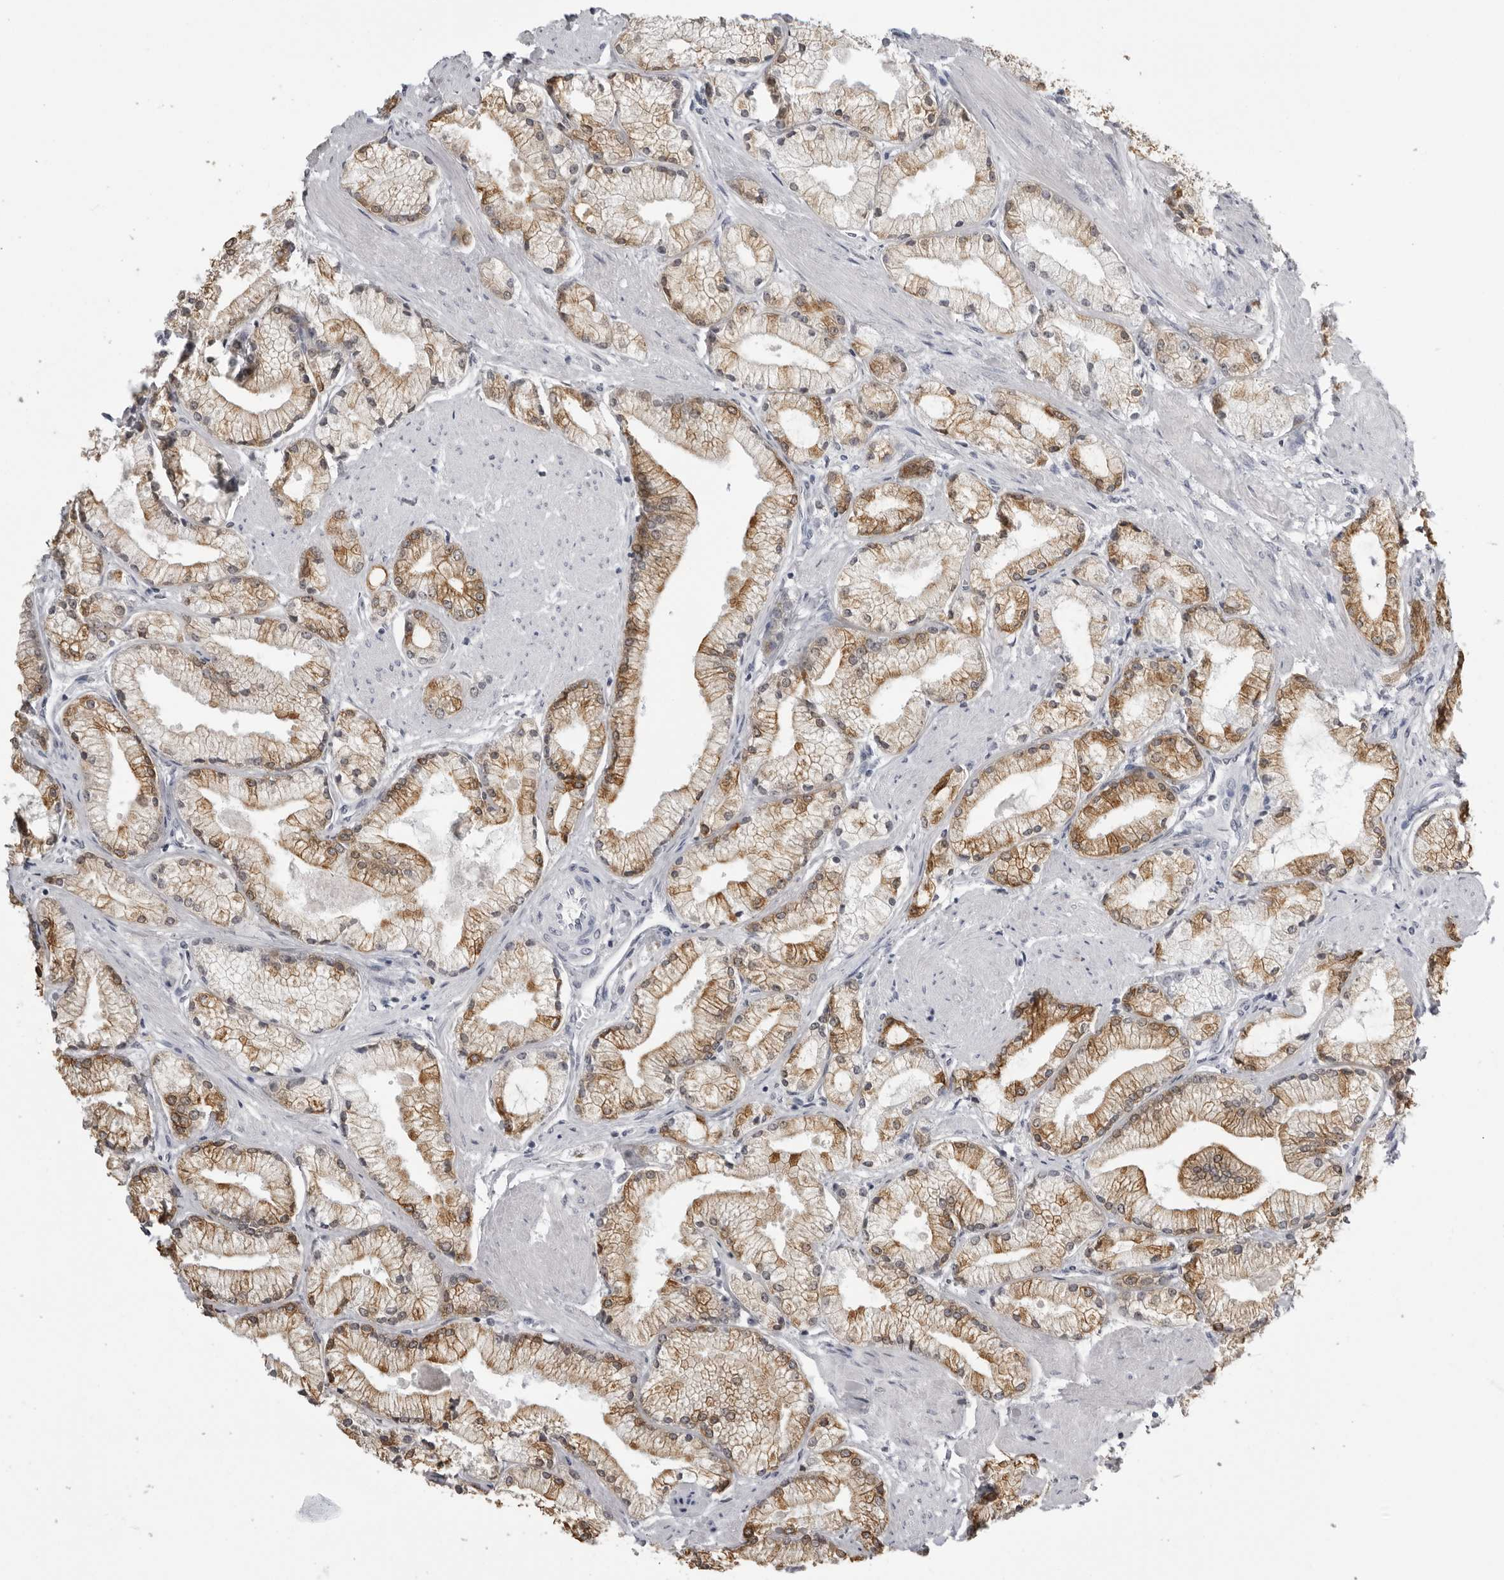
{"staining": {"intensity": "moderate", "quantity": ">75%", "location": "cytoplasmic/membranous"}, "tissue": "prostate cancer", "cell_type": "Tumor cells", "image_type": "cancer", "snomed": [{"axis": "morphology", "description": "Adenocarcinoma, High grade"}, {"axis": "topography", "description": "Prostate"}], "caption": "High-power microscopy captured an immunohistochemistry photomicrograph of adenocarcinoma (high-grade) (prostate), revealing moderate cytoplasmic/membranous staining in approximately >75% of tumor cells. The staining was performed using DAB to visualize the protein expression in brown, while the nuclei were stained in blue with hematoxylin (Magnification: 20x).", "gene": "SERPINF2", "patient": {"sex": "male", "age": 50}}